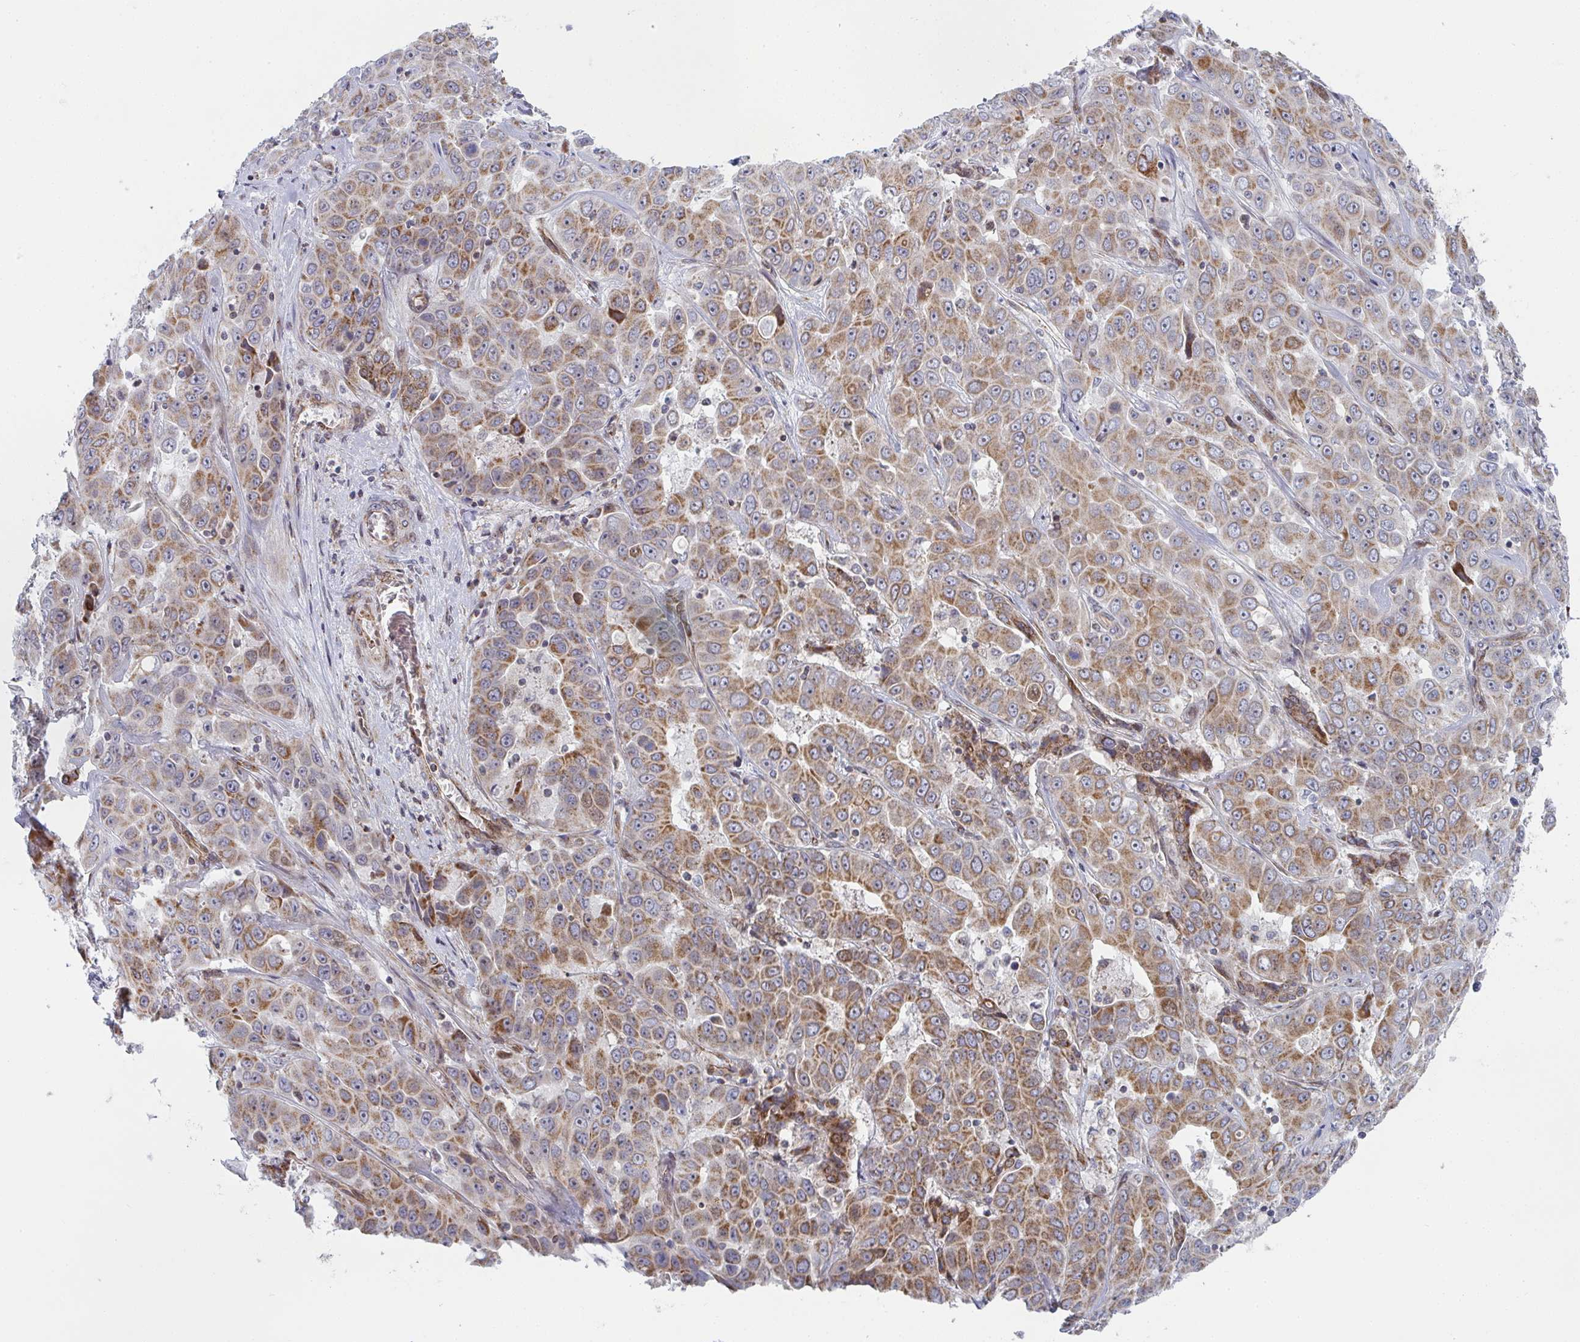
{"staining": {"intensity": "moderate", "quantity": ">75%", "location": "cytoplasmic/membranous"}, "tissue": "liver cancer", "cell_type": "Tumor cells", "image_type": "cancer", "snomed": [{"axis": "morphology", "description": "Cholangiocarcinoma"}, {"axis": "topography", "description": "Liver"}], "caption": "A histopathology image showing moderate cytoplasmic/membranous expression in approximately >75% of tumor cells in liver cancer (cholangiocarcinoma), as visualized by brown immunohistochemical staining.", "gene": "PRKCH", "patient": {"sex": "female", "age": 52}}